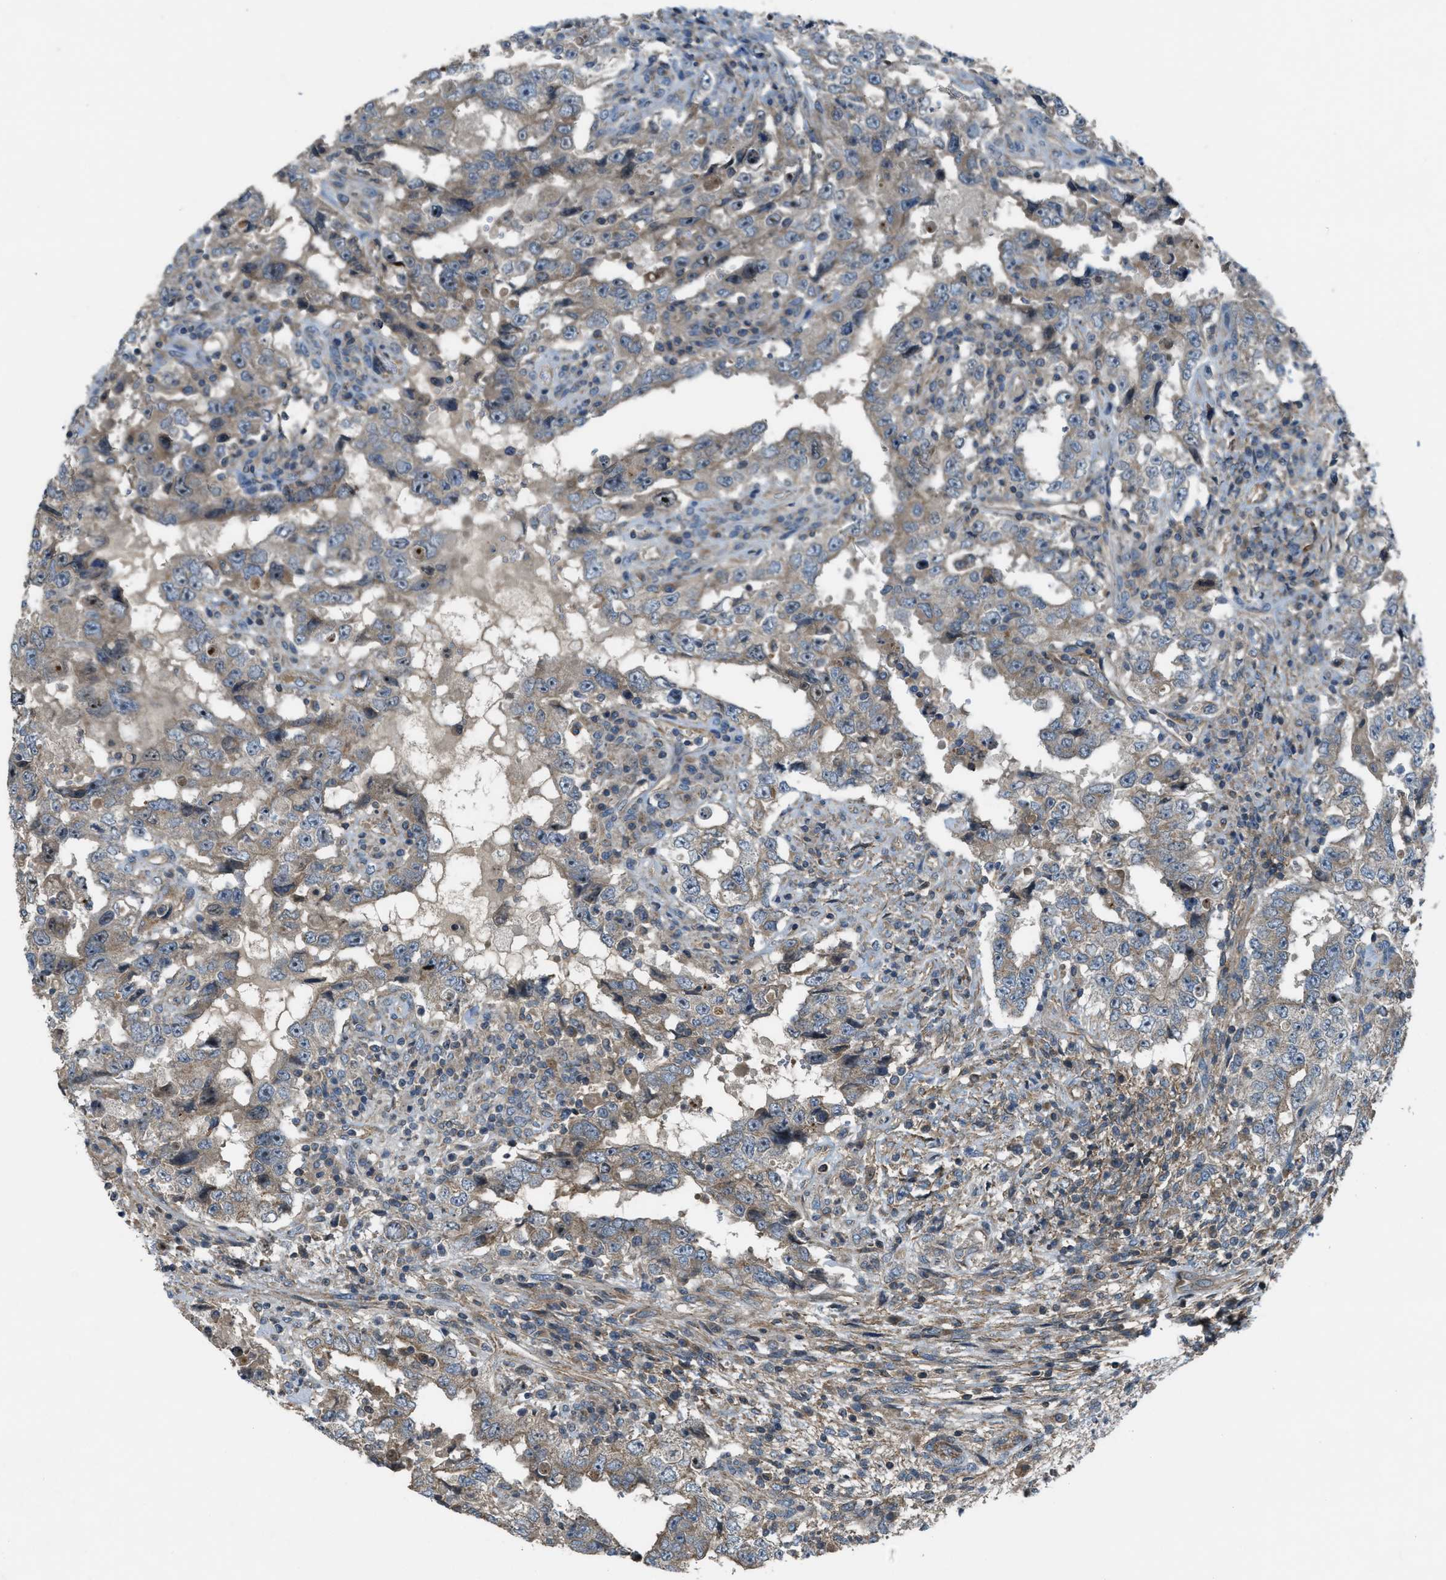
{"staining": {"intensity": "moderate", "quantity": "25%-75%", "location": "cytoplasmic/membranous"}, "tissue": "testis cancer", "cell_type": "Tumor cells", "image_type": "cancer", "snomed": [{"axis": "morphology", "description": "Carcinoma, Embryonal, NOS"}, {"axis": "topography", "description": "Testis"}], "caption": "This micrograph displays testis cancer stained with immunohistochemistry to label a protein in brown. The cytoplasmic/membranous of tumor cells show moderate positivity for the protein. Nuclei are counter-stained blue.", "gene": "VEZT", "patient": {"sex": "male", "age": 26}}